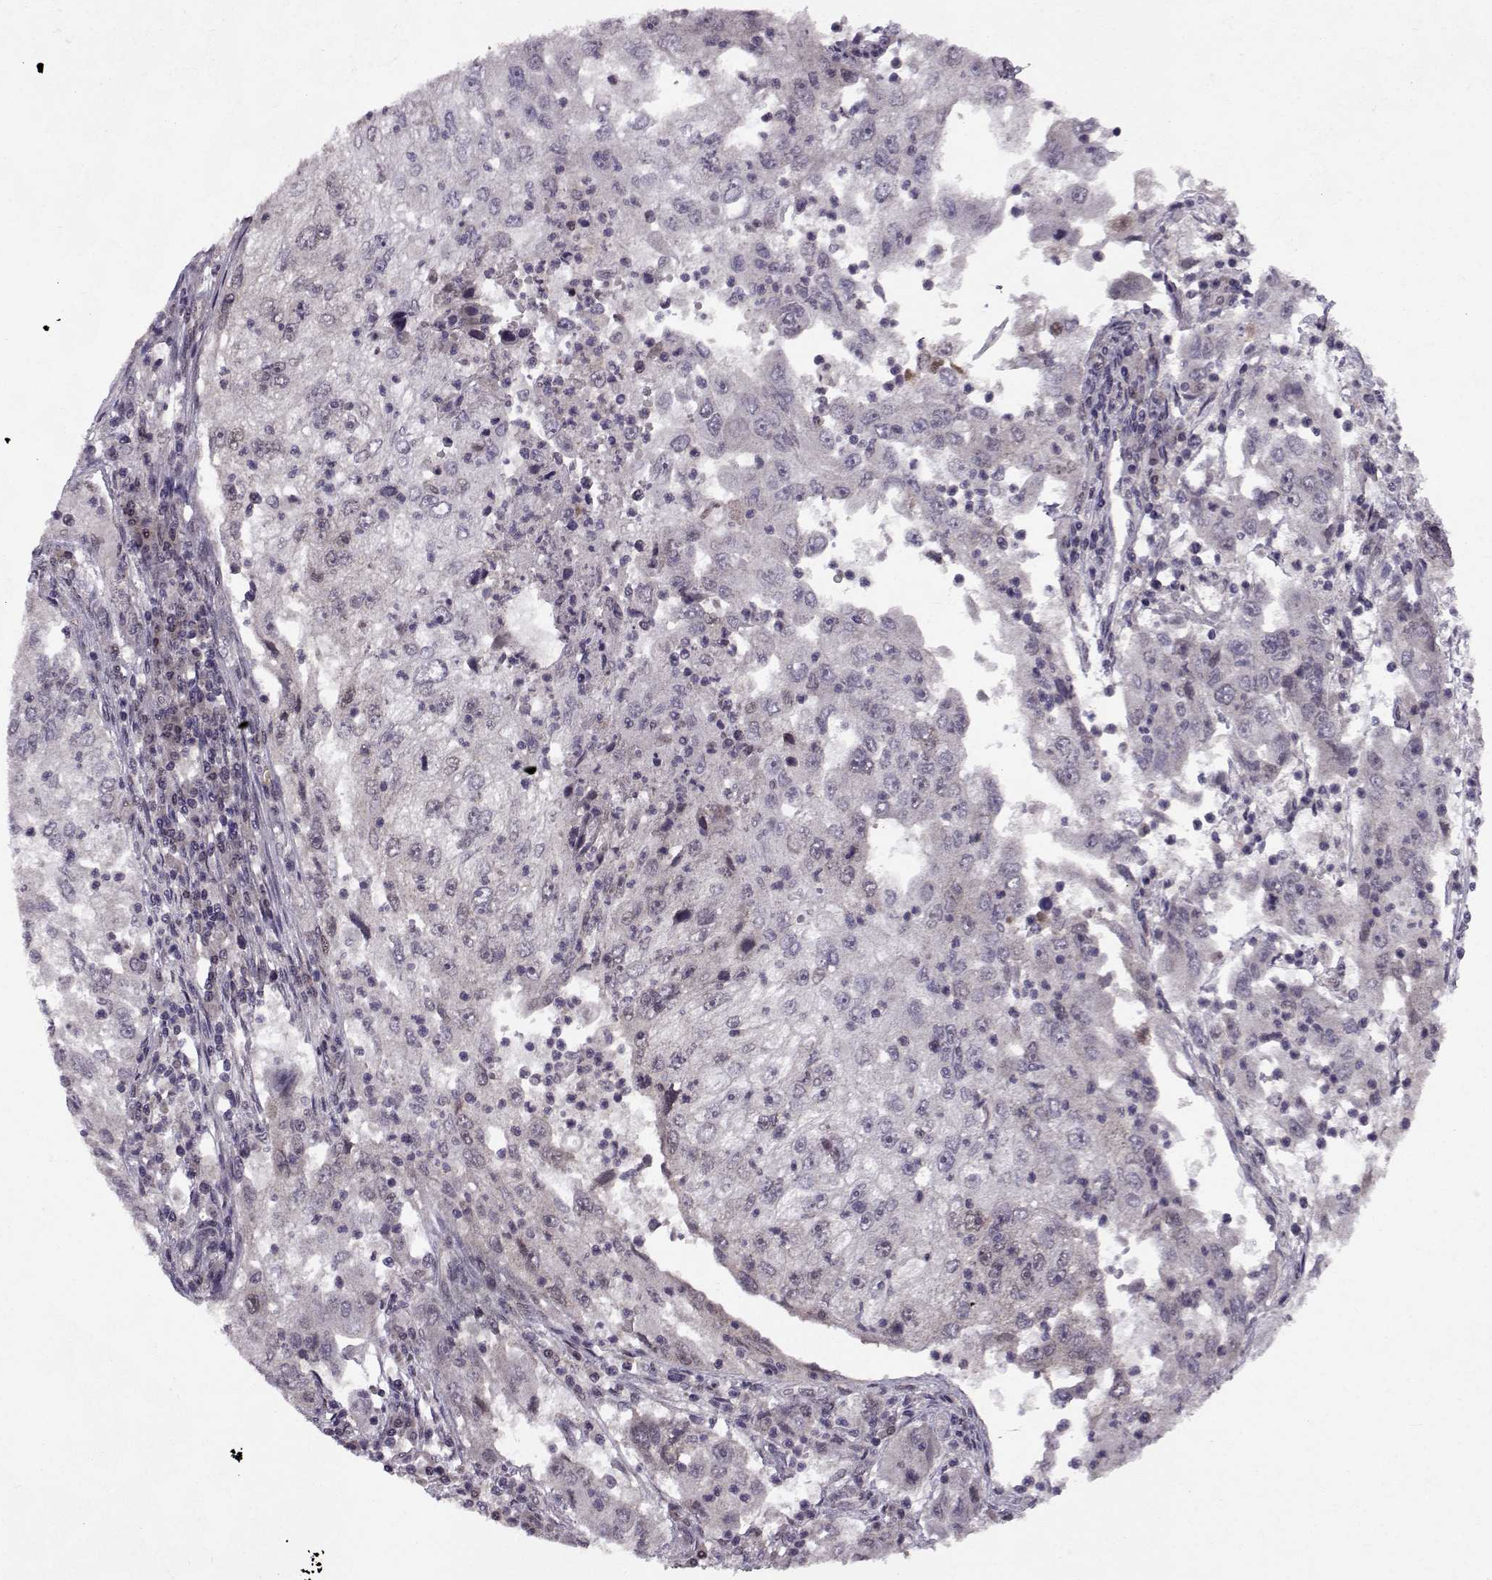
{"staining": {"intensity": "negative", "quantity": "none", "location": "none"}, "tissue": "cervical cancer", "cell_type": "Tumor cells", "image_type": "cancer", "snomed": [{"axis": "morphology", "description": "Squamous cell carcinoma, NOS"}, {"axis": "topography", "description": "Cervix"}], "caption": "Image shows no significant protein staining in tumor cells of cervical squamous cell carcinoma.", "gene": "CDK4", "patient": {"sex": "female", "age": 36}}